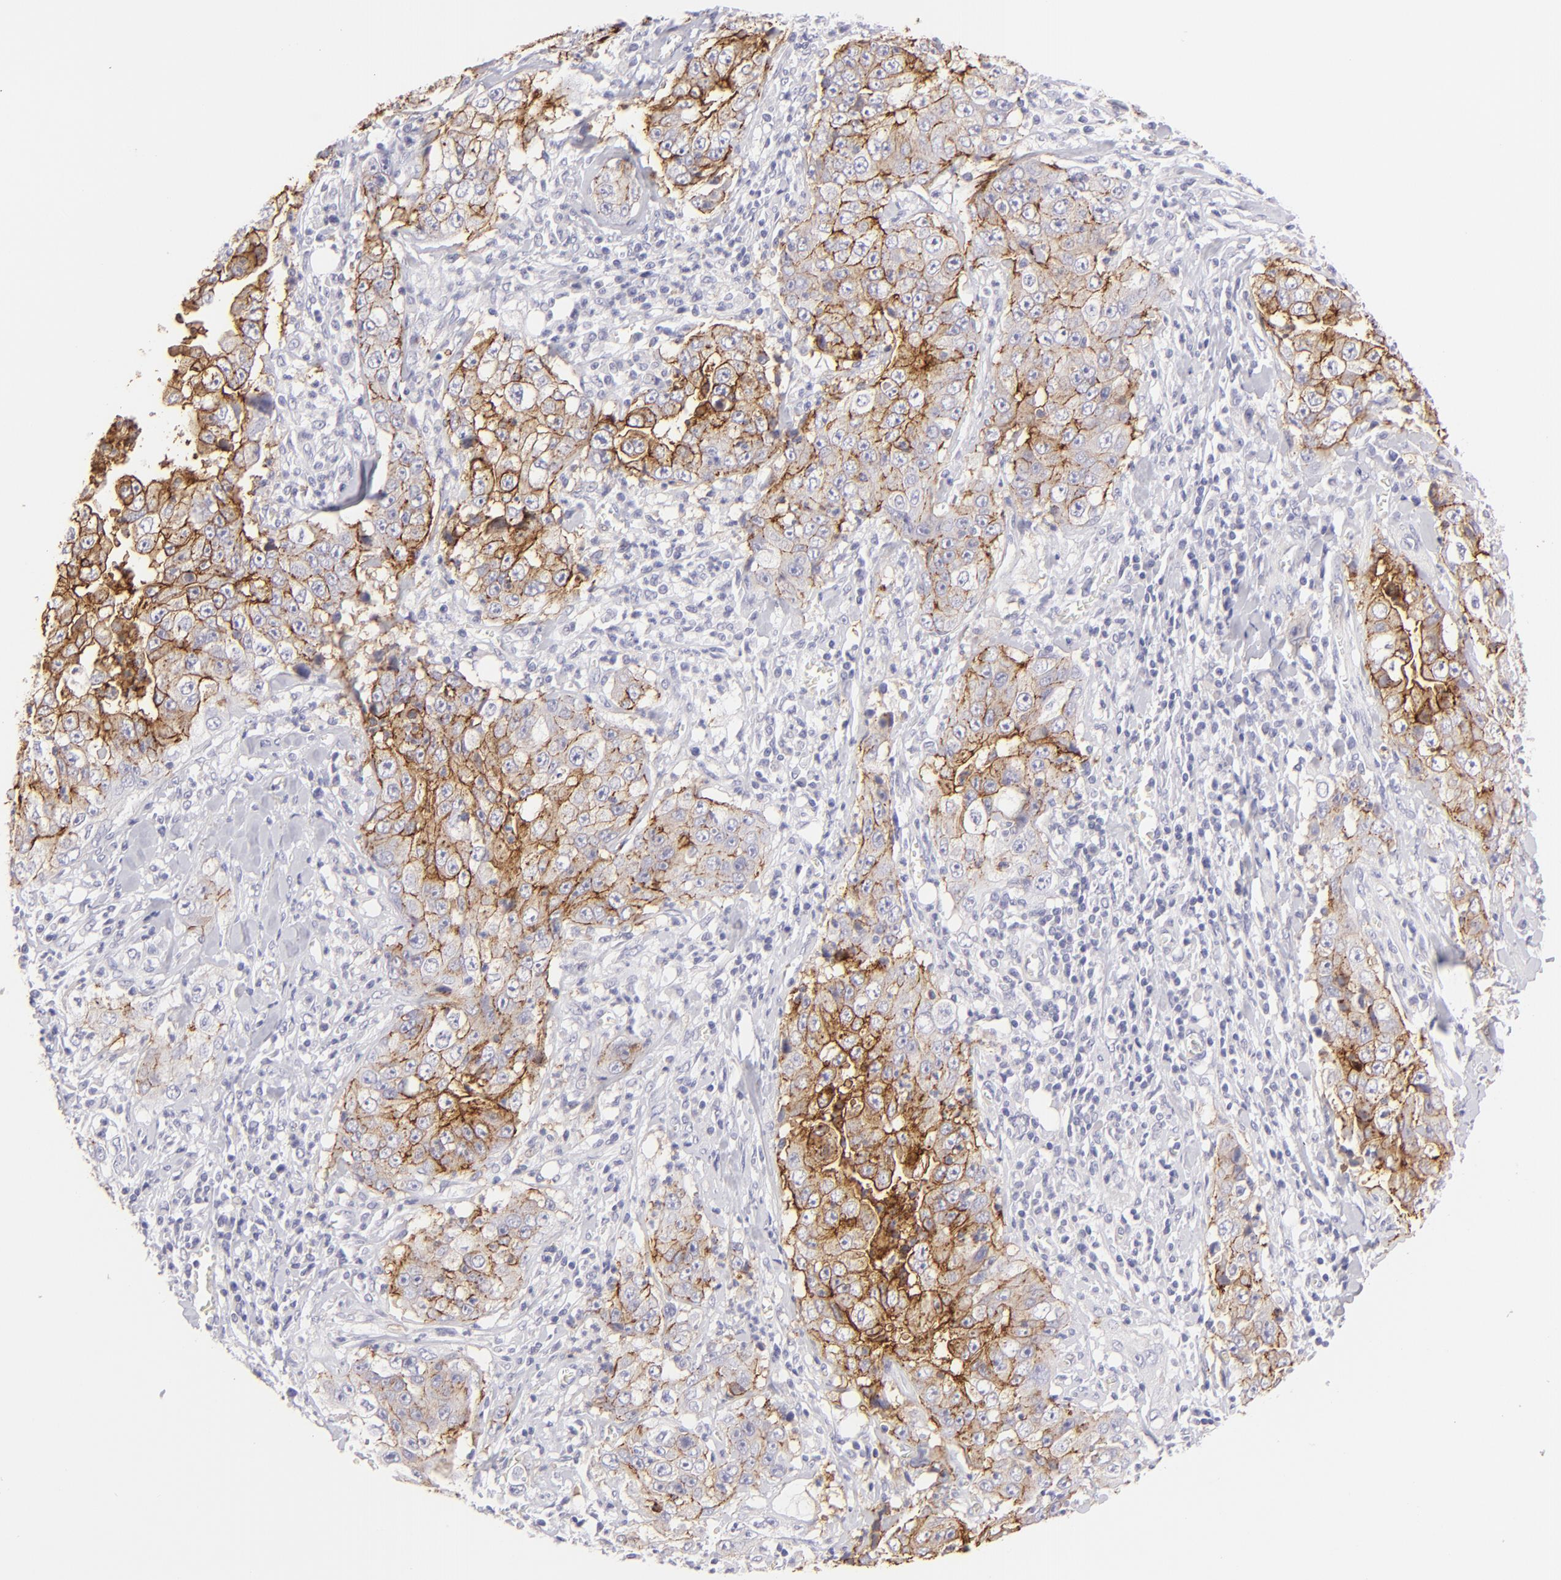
{"staining": {"intensity": "moderate", "quantity": ">75%", "location": "cytoplasmic/membranous"}, "tissue": "lung cancer", "cell_type": "Tumor cells", "image_type": "cancer", "snomed": [{"axis": "morphology", "description": "Squamous cell carcinoma, NOS"}, {"axis": "topography", "description": "Lung"}], "caption": "About >75% of tumor cells in lung squamous cell carcinoma exhibit moderate cytoplasmic/membranous protein expression as visualized by brown immunohistochemical staining.", "gene": "CLDN4", "patient": {"sex": "male", "age": 64}}